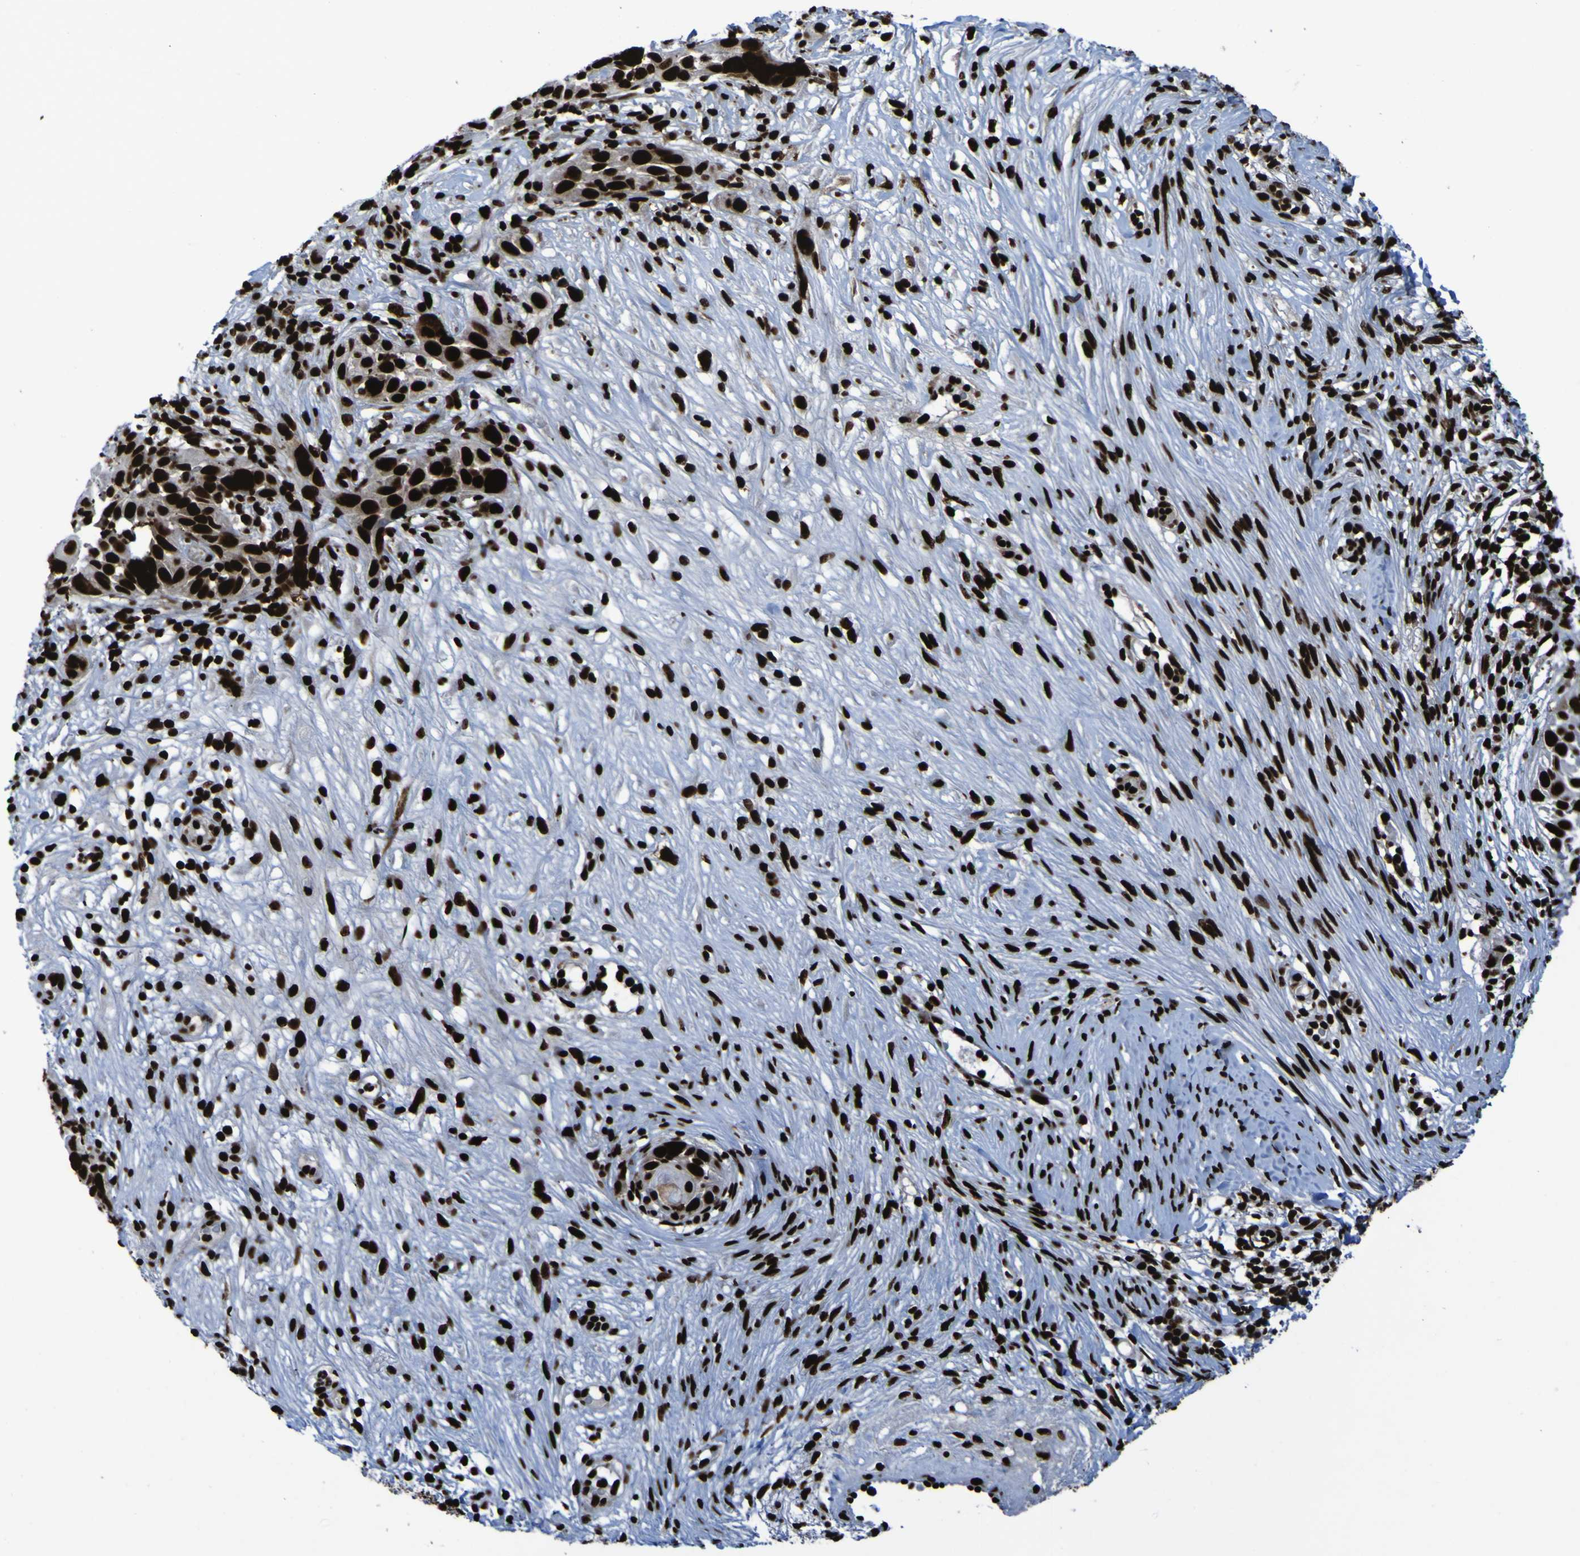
{"staining": {"intensity": "strong", "quantity": ">75%", "location": "nuclear"}, "tissue": "skin cancer", "cell_type": "Tumor cells", "image_type": "cancer", "snomed": [{"axis": "morphology", "description": "Squamous cell carcinoma, NOS"}, {"axis": "topography", "description": "Skin"}], "caption": "Tumor cells demonstrate high levels of strong nuclear staining in about >75% of cells in skin squamous cell carcinoma. (DAB IHC, brown staining for protein, blue staining for nuclei).", "gene": "NPM1", "patient": {"sex": "female", "age": 44}}